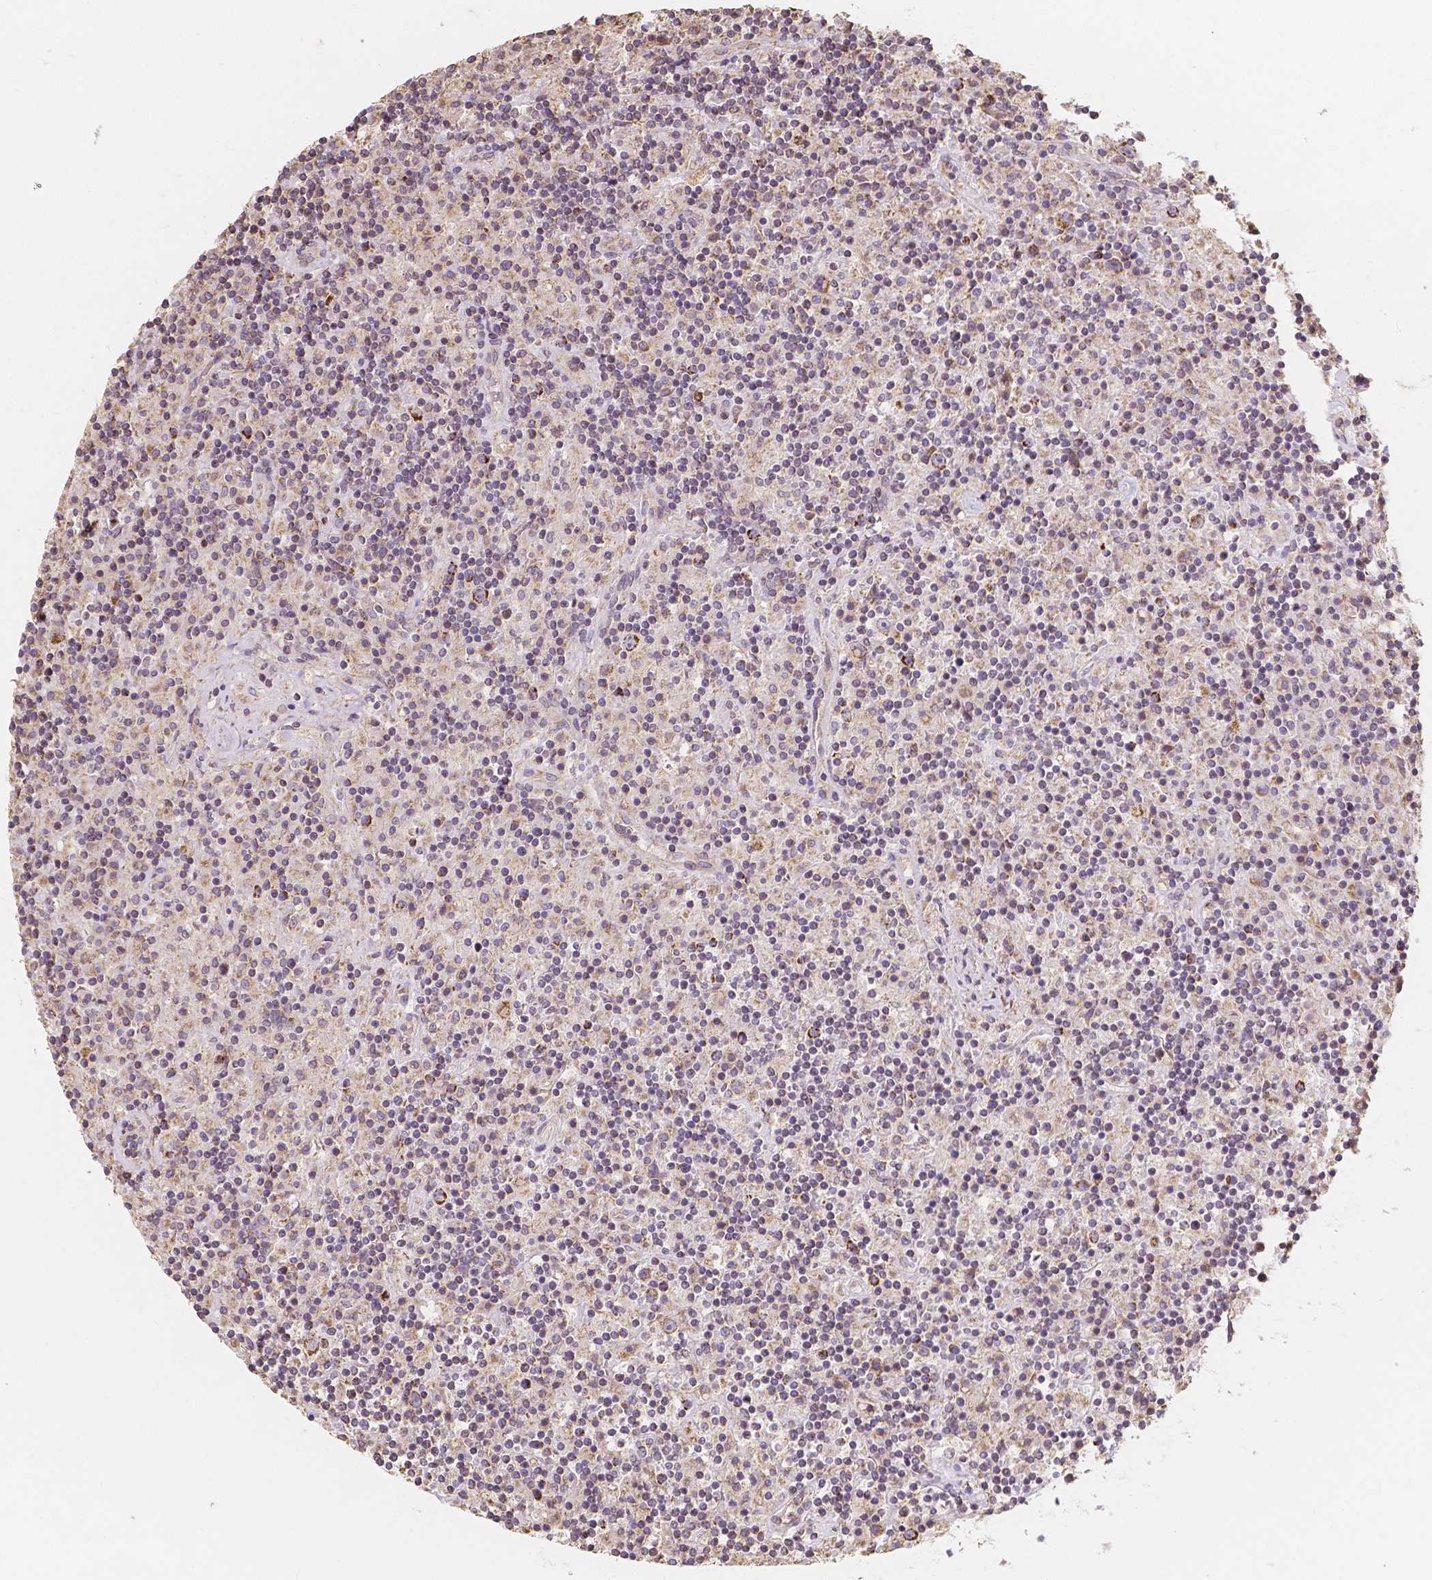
{"staining": {"intensity": "moderate", "quantity": ">75%", "location": "cytoplasmic/membranous"}, "tissue": "lymphoma", "cell_type": "Tumor cells", "image_type": "cancer", "snomed": [{"axis": "morphology", "description": "Hodgkin's disease, NOS"}, {"axis": "topography", "description": "Lymph node"}], "caption": "A brown stain highlights moderate cytoplasmic/membranous positivity of a protein in lymphoma tumor cells.", "gene": "PEX26", "patient": {"sex": "male", "age": 70}}